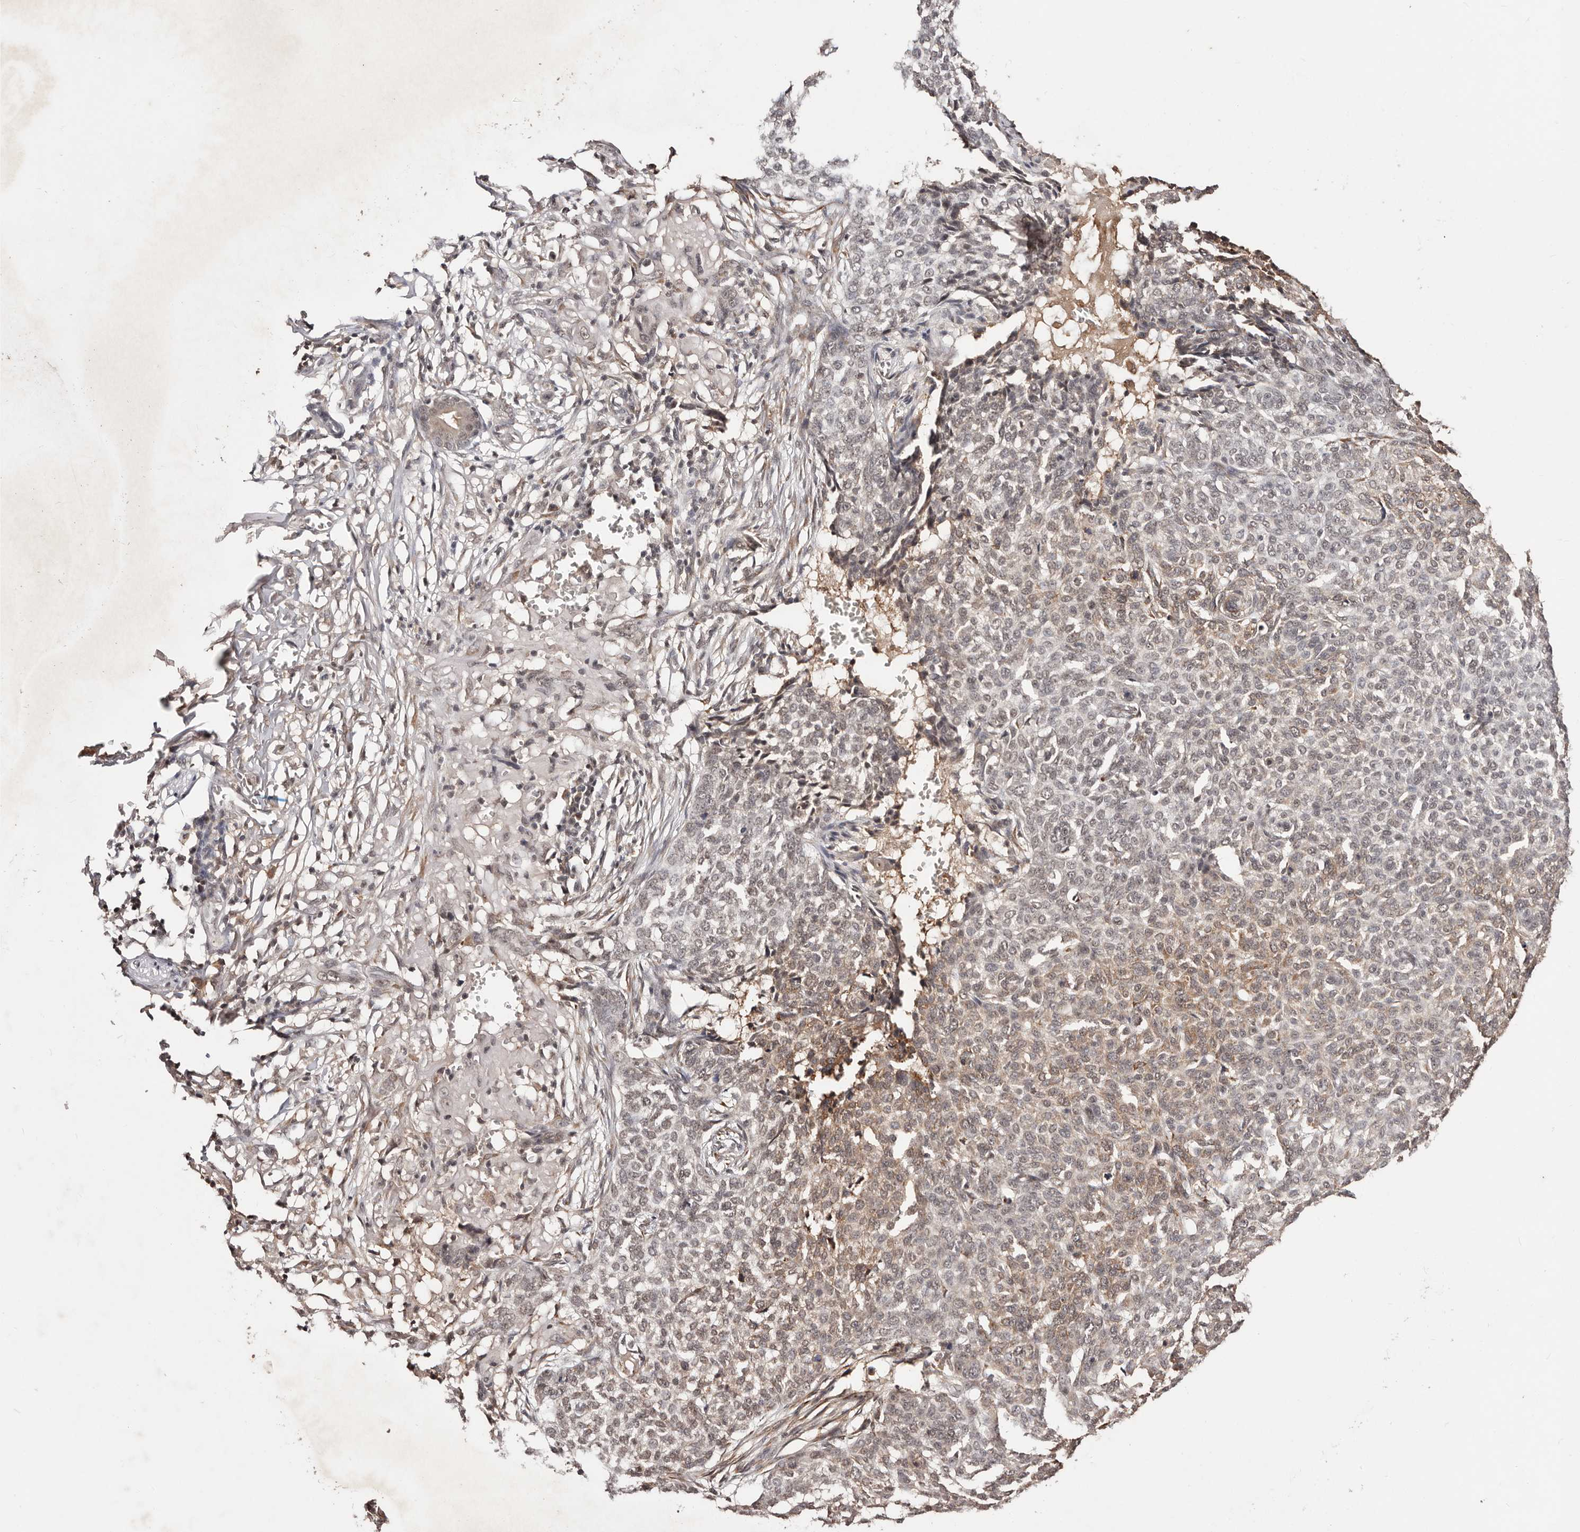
{"staining": {"intensity": "moderate", "quantity": "25%-75%", "location": "cytoplasmic/membranous,nuclear"}, "tissue": "skin cancer", "cell_type": "Tumor cells", "image_type": "cancer", "snomed": [{"axis": "morphology", "description": "Basal cell carcinoma"}, {"axis": "topography", "description": "Skin"}], "caption": "Moderate cytoplasmic/membranous and nuclear protein positivity is appreciated in about 25%-75% of tumor cells in basal cell carcinoma (skin).", "gene": "BICRAL", "patient": {"sex": "male", "age": 85}}